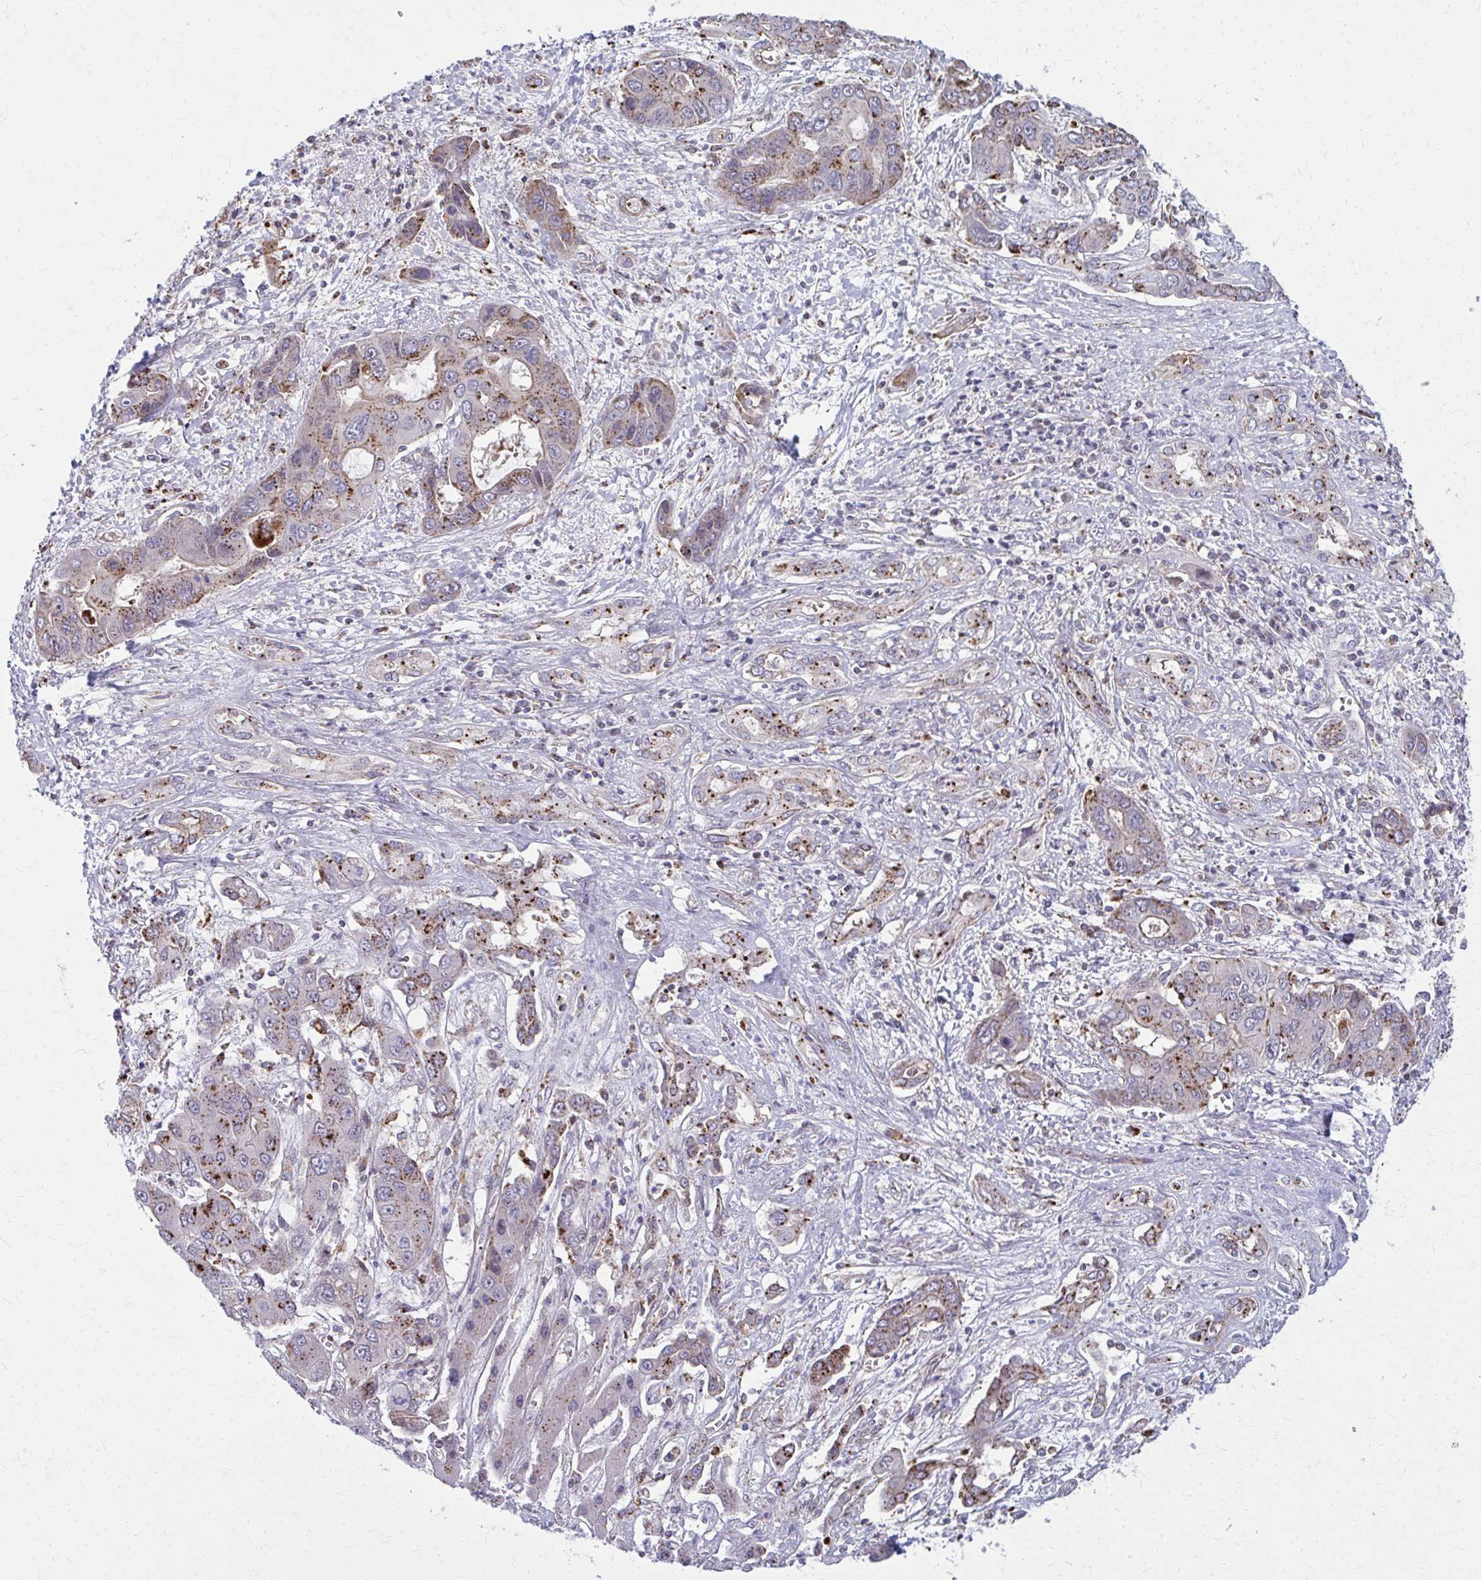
{"staining": {"intensity": "moderate", "quantity": ">75%", "location": "cytoplasmic/membranous"}, "tissue": "liver cancer", "cell_type": "Tumor cells", "image_type": "cancer", "snomed": [{"axis": "morphology", "description": "Cholangiocarcinoma"}, {"axis": "topography", "description": "Liver"}], "caption": "Protein staining shows moderate cytoplasmic/membranous staining in approximately >75% of tumor cells in liver cancer.", "gene": "LRRC4B", "patient": {"sex": "male", "age": 67}}